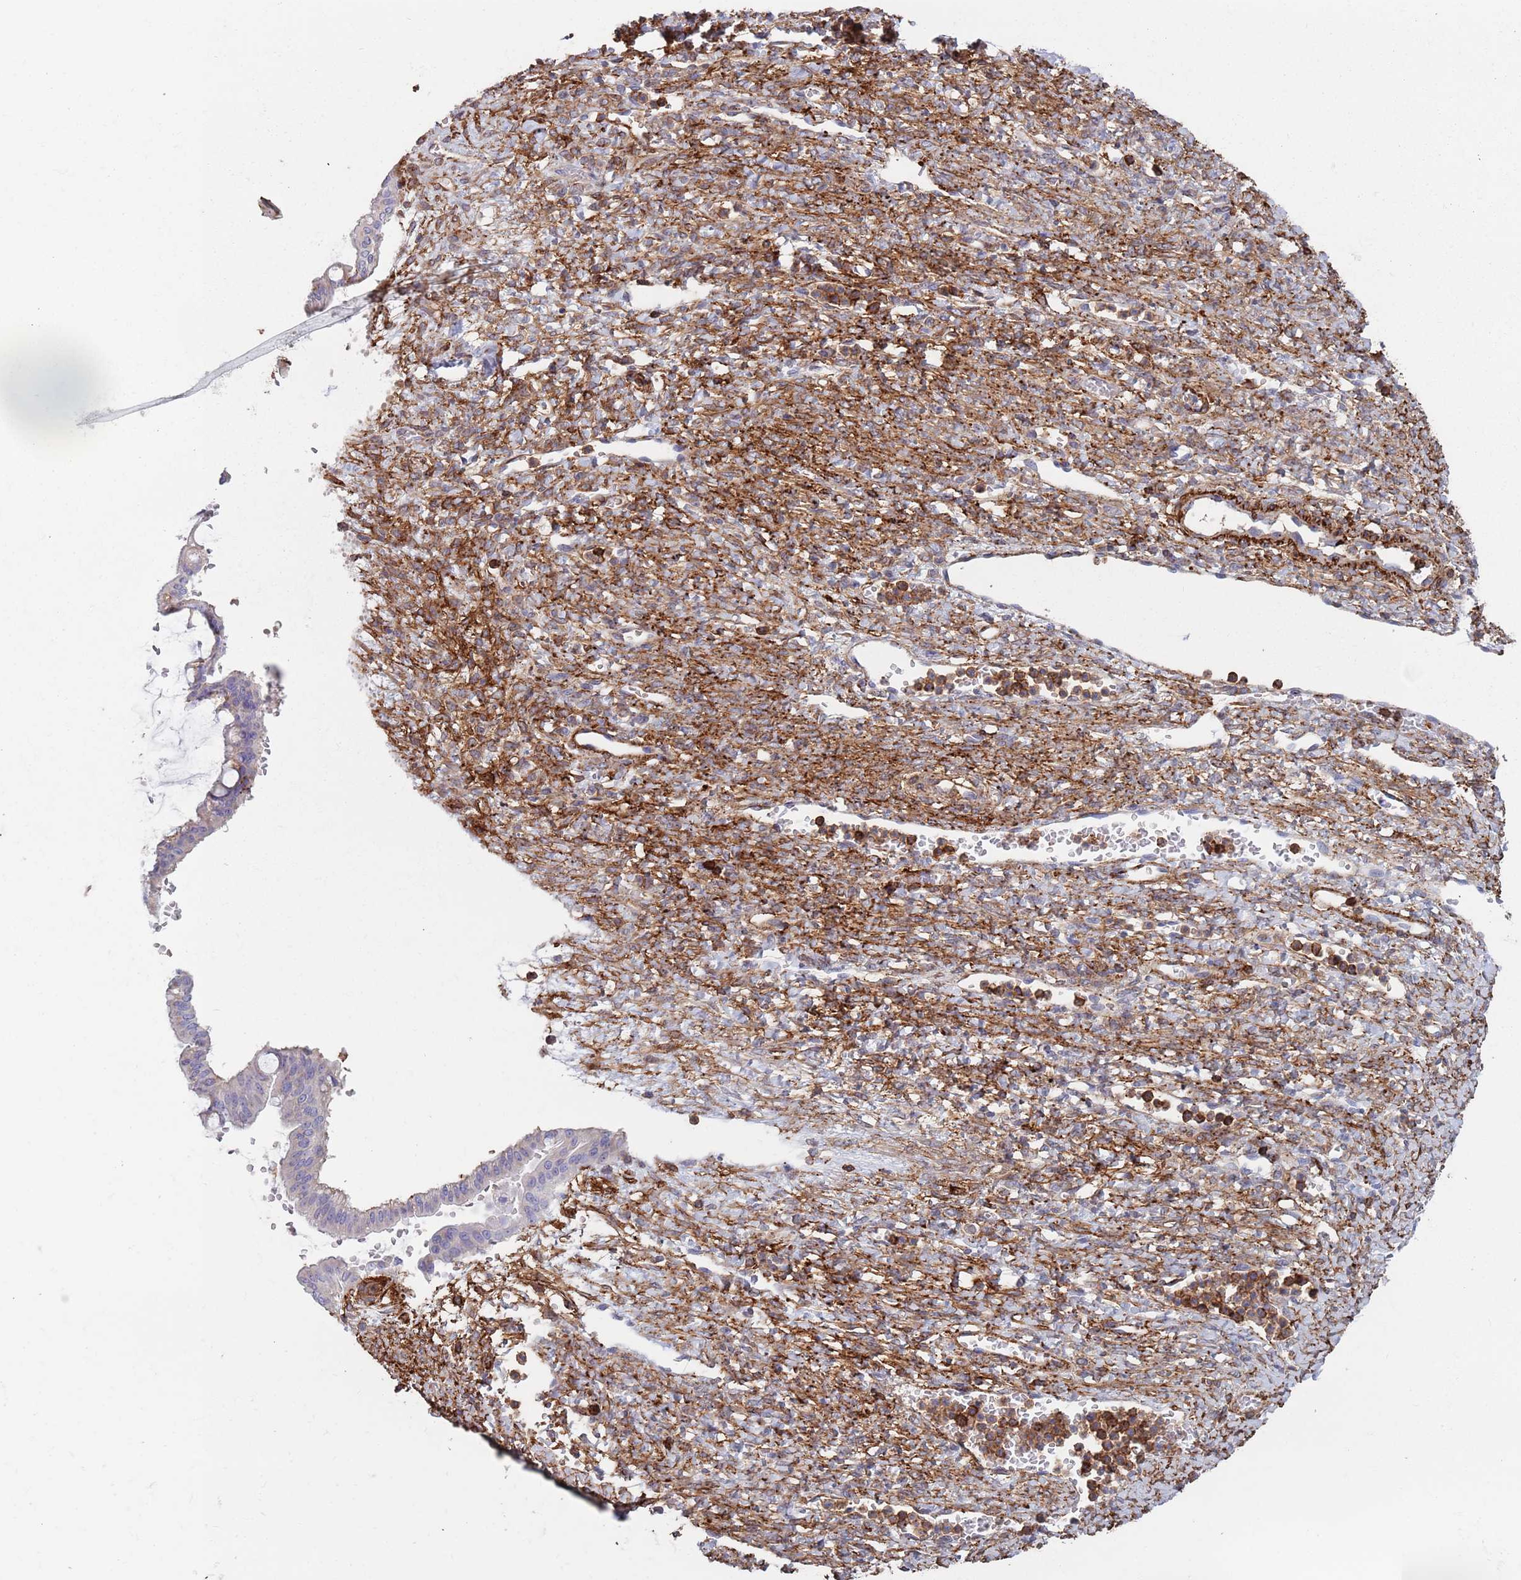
{"staining": {"intensity": "negative", "quantity": "none", "location": "none"}, "tissue": "ovarian cancer", "cell_type": "Tumor cells", "image_type": "cancer", "snomed": [{"axis": "morphology", "description": "Cystadenocarcinoma, mucinous, NOS"}, {"axis": "topography", "description": "Ovary"}], "caption": "The histopathology image displays no significant staining in tumor cells of ovarian mucinous cystadenocarcinoma.", "gene": "RNF144A", "patient": {"sex": "female", "age": 73}}